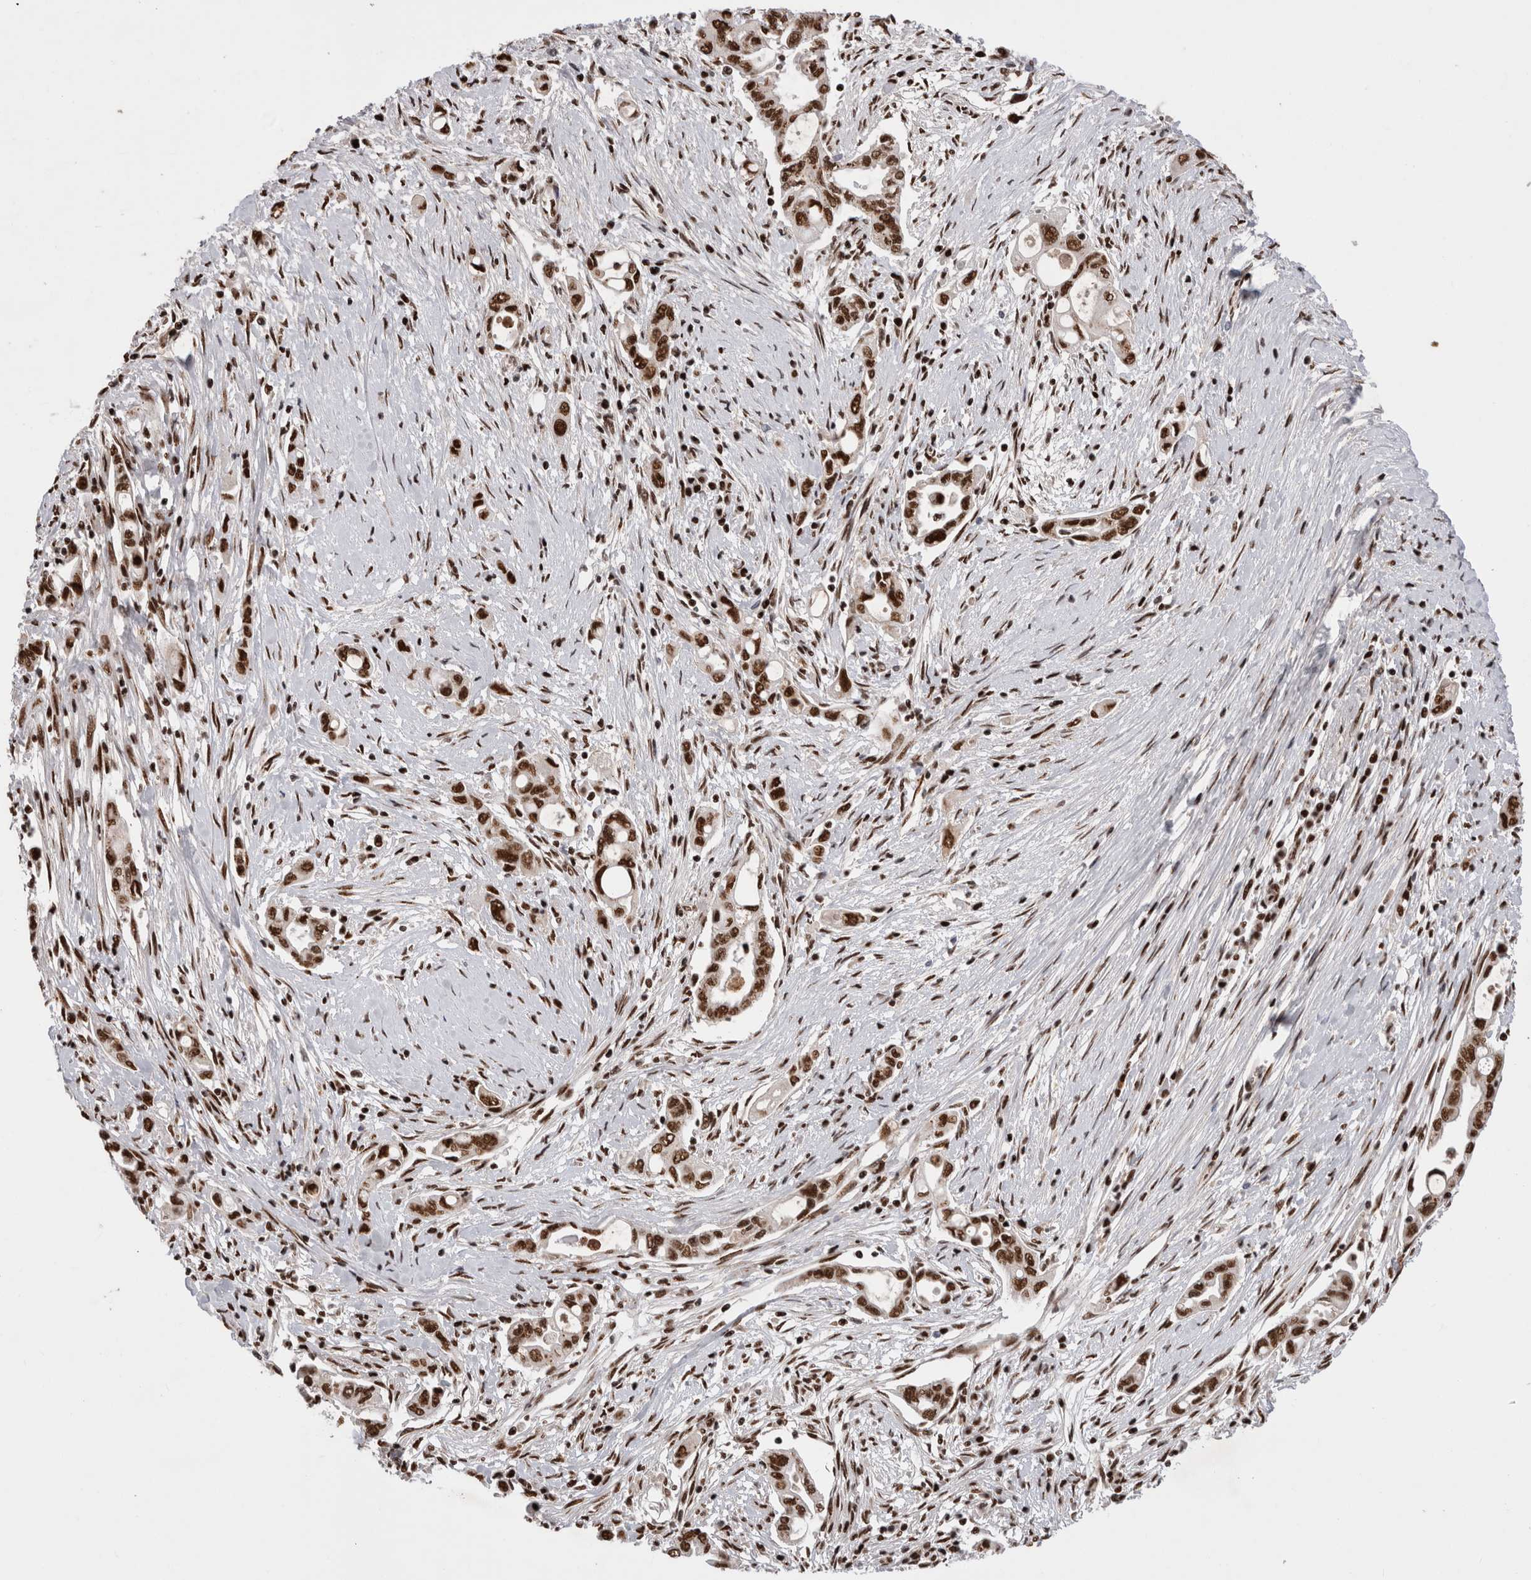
{"staining": {"intensity": "strong", "quantity": ">75%", "location": "nuclear"}, "tissue": "pancreatic cancer", "cell_type": "Tumor cells", "image_type": "cancer", "snomed": [{"axis": "morphology", "description": "Adenocarcinoma, NOS"}, {"axis": "topography", "description": "Pancreas"}], "caption": "Pancreatic cancer (adenocarcinoma) stained with immunohistochemistry shows strong nuclear staining in approximately >75% of tumor cells.", "gene": "EYA2", "patient": {"sex": "female", "age": 57}}